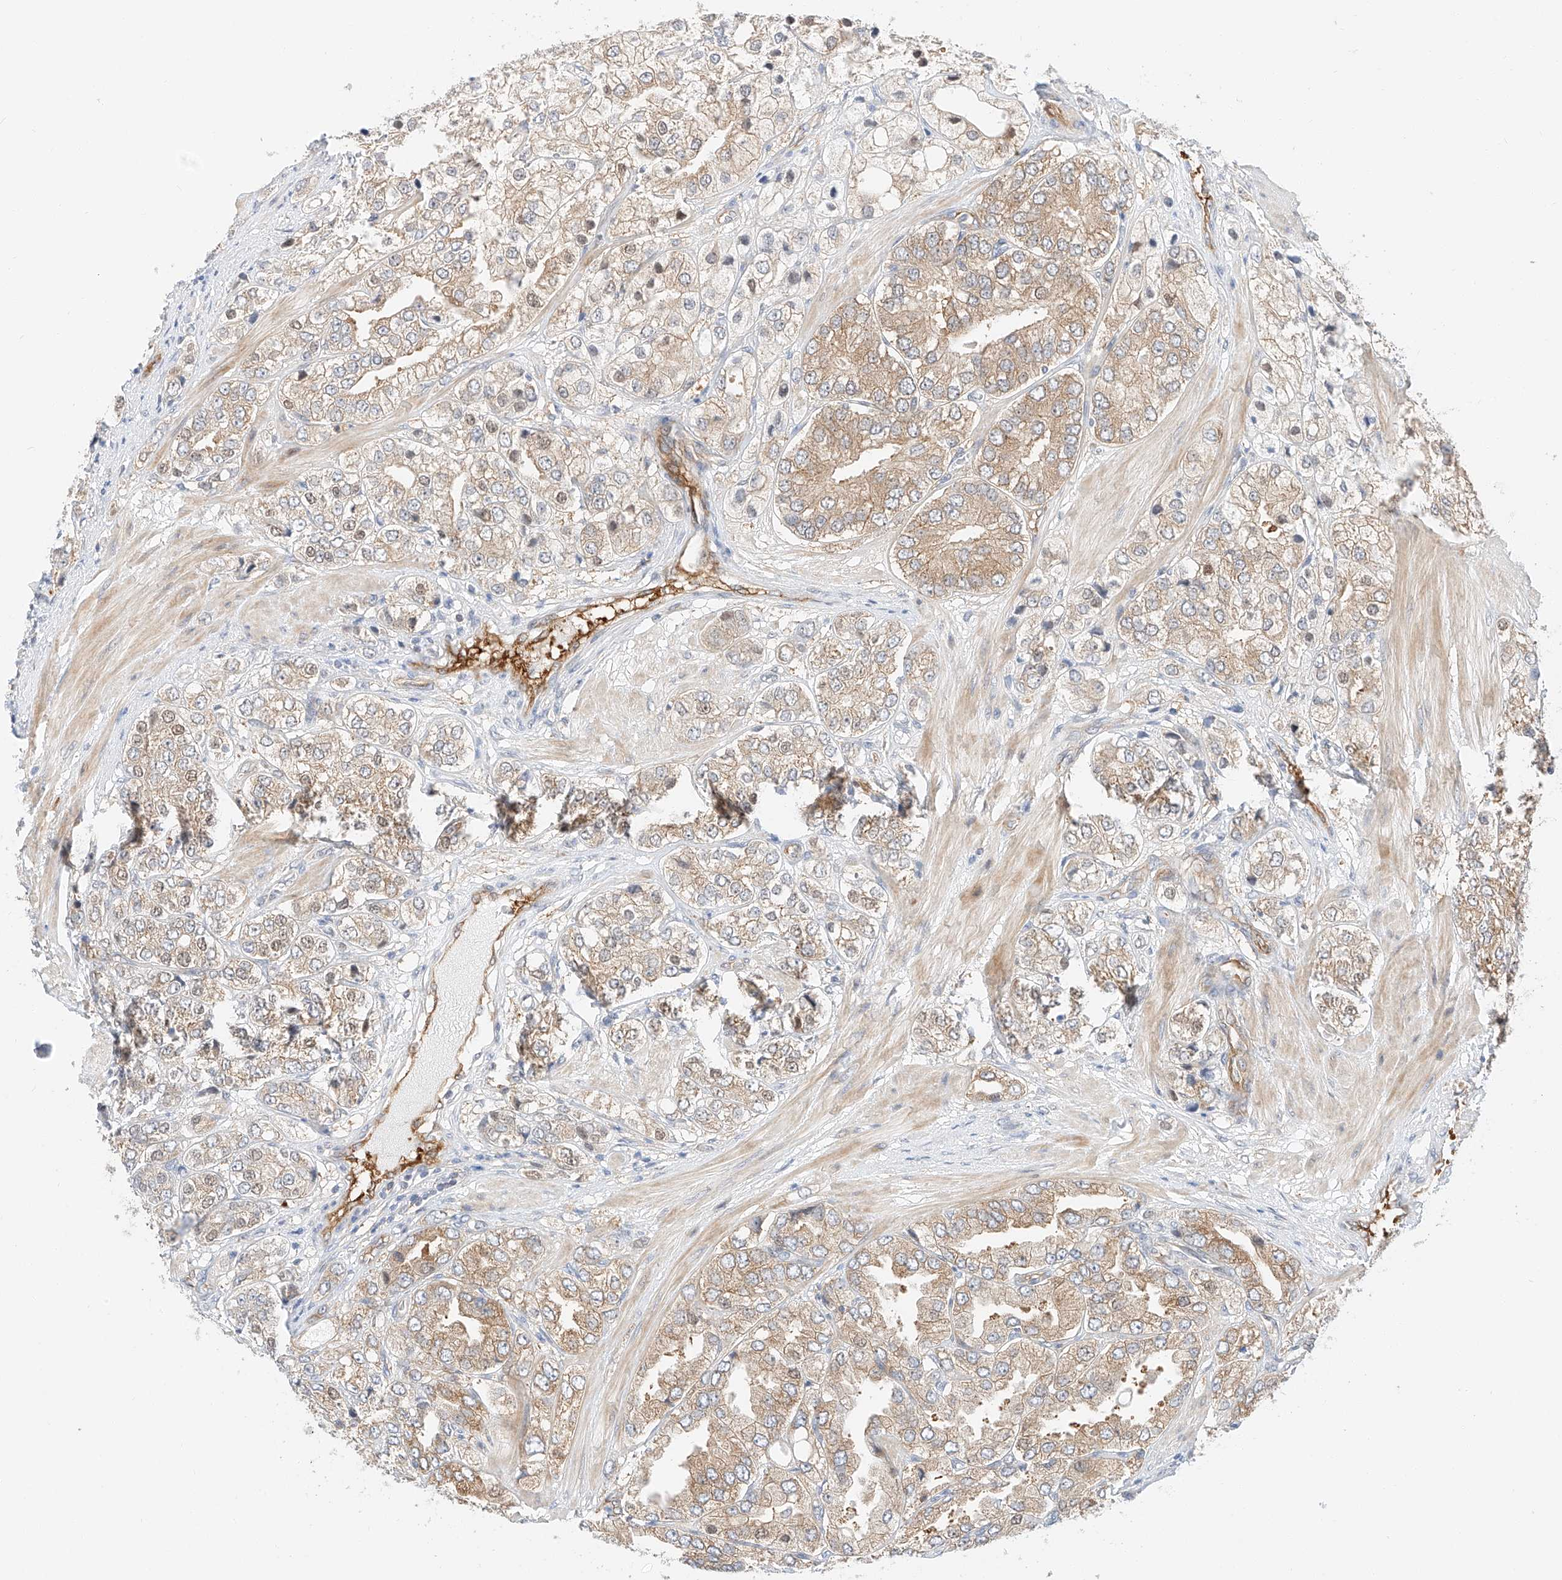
{"staining": {"intensity": "weak", "quantity": ">75%", "location": "cytoplasmic/membranous"}, "tissue": "prostate cancer", "cell_type": "Tumor cells", "image_type": "cancer", "snomed": [{"axis": "morphology", "description": "Adenocarcinoma, High grade"}, {"axis": "topography", "description": "Prostate"}], "caption": "Immunohistochemical staining of human adenocarcinoma (high-grade) (prostate) demonstrates low levels of weak cytoplasmic/membranous protein positivity in approximately >75% of tumor cells.", "gene": "CARMIL1", "patient": {"sex": "male", "age": 50}}